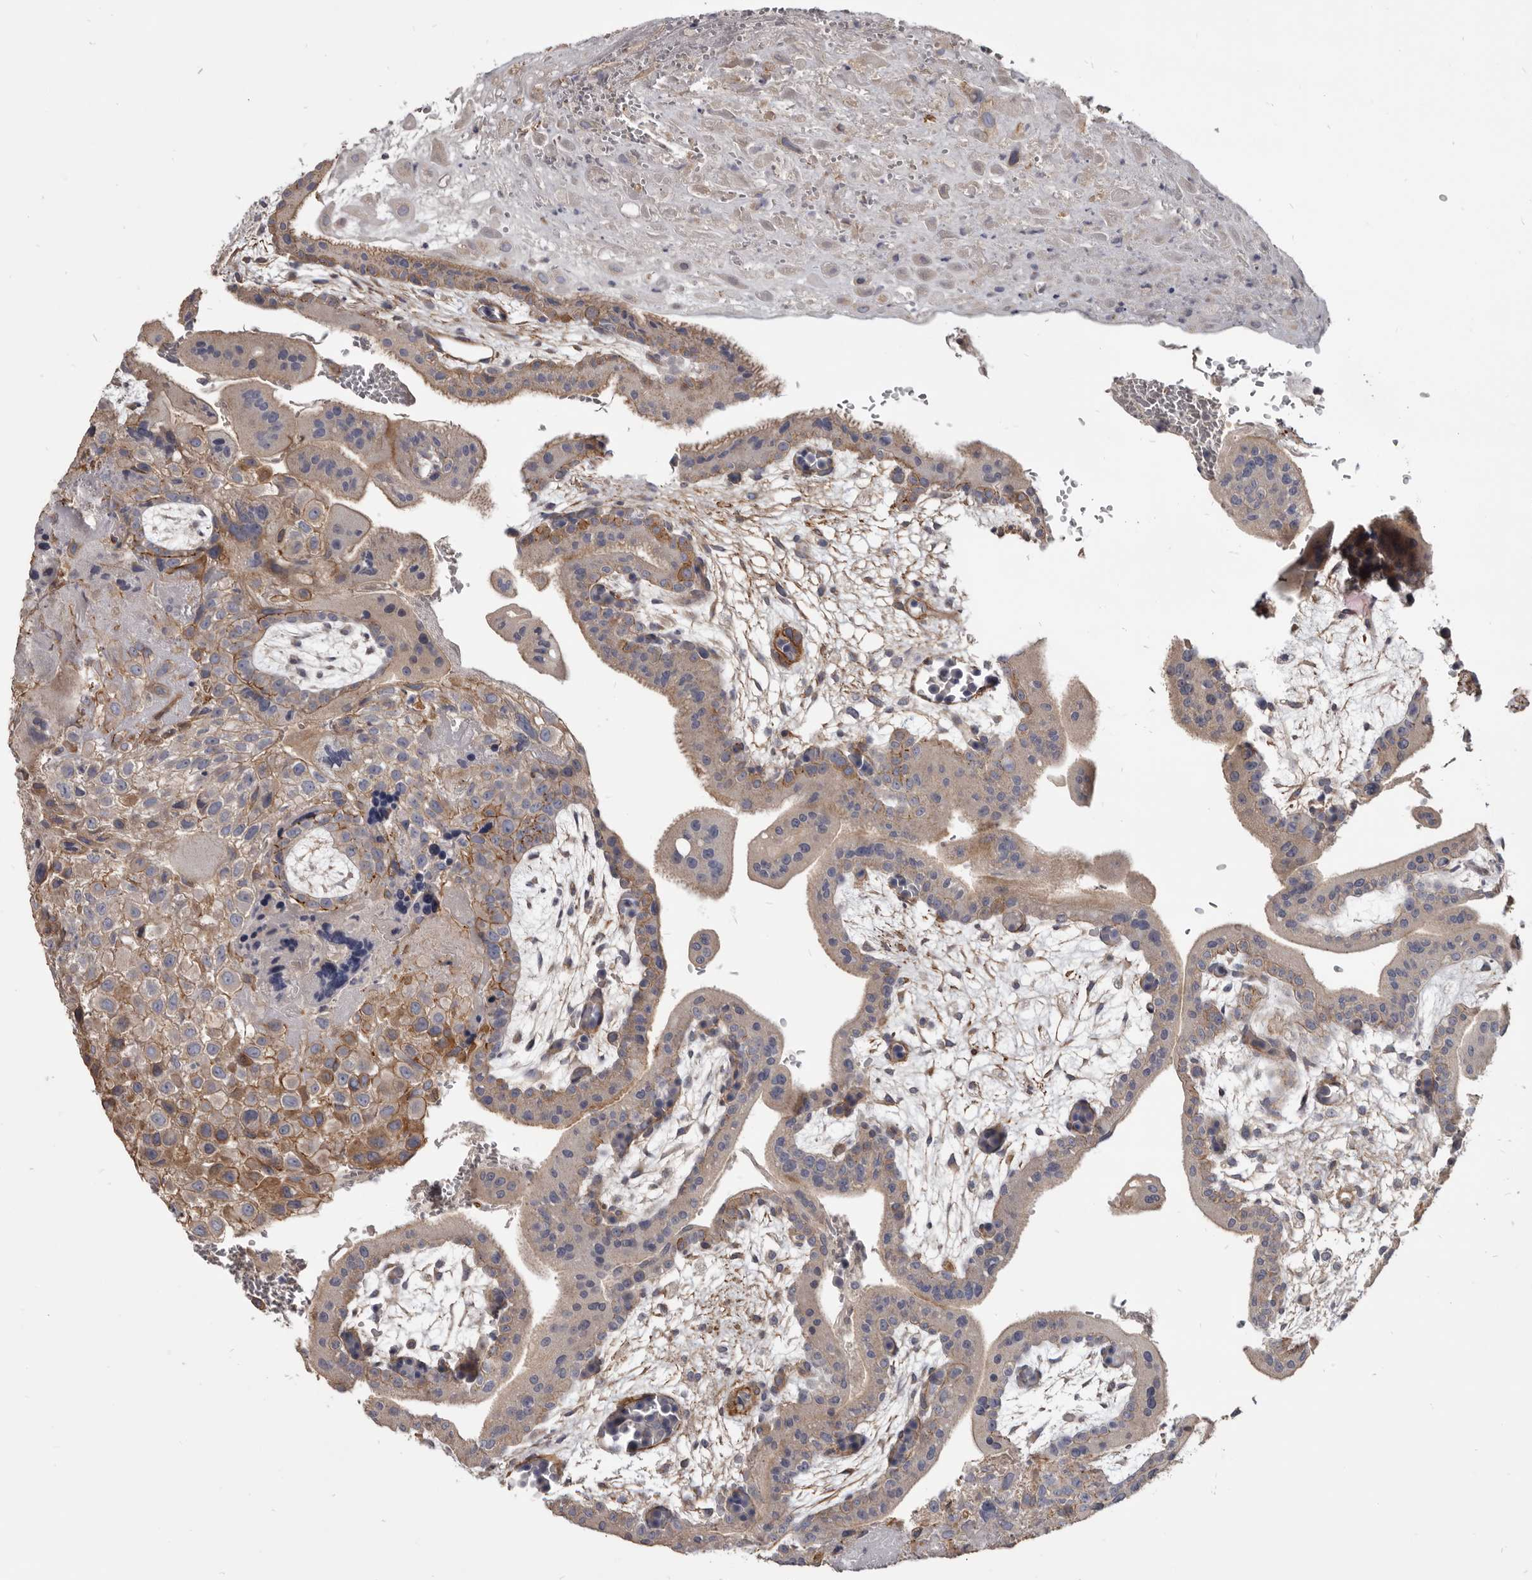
{"staining": {"intensity": "weak", "quantity": "25%-75%", "location": "cytoplasmic/membranous"}, "tissue": "placenta", "cell_type": "Decidual cells", "image_type": "normal", "snomed": [{"axis": "morphology", "description": "Normal tissue, NOS"}, {"axis": "topography", "description": "Placenta"}], "caption": "Placenta stained for a protein (brown) demonstrates weak cytoplasmic/membranous positive staining in about 25%-75% of decidual cells.", "gene": "CGN", "patient": {"sex": "female", "age": 35}}